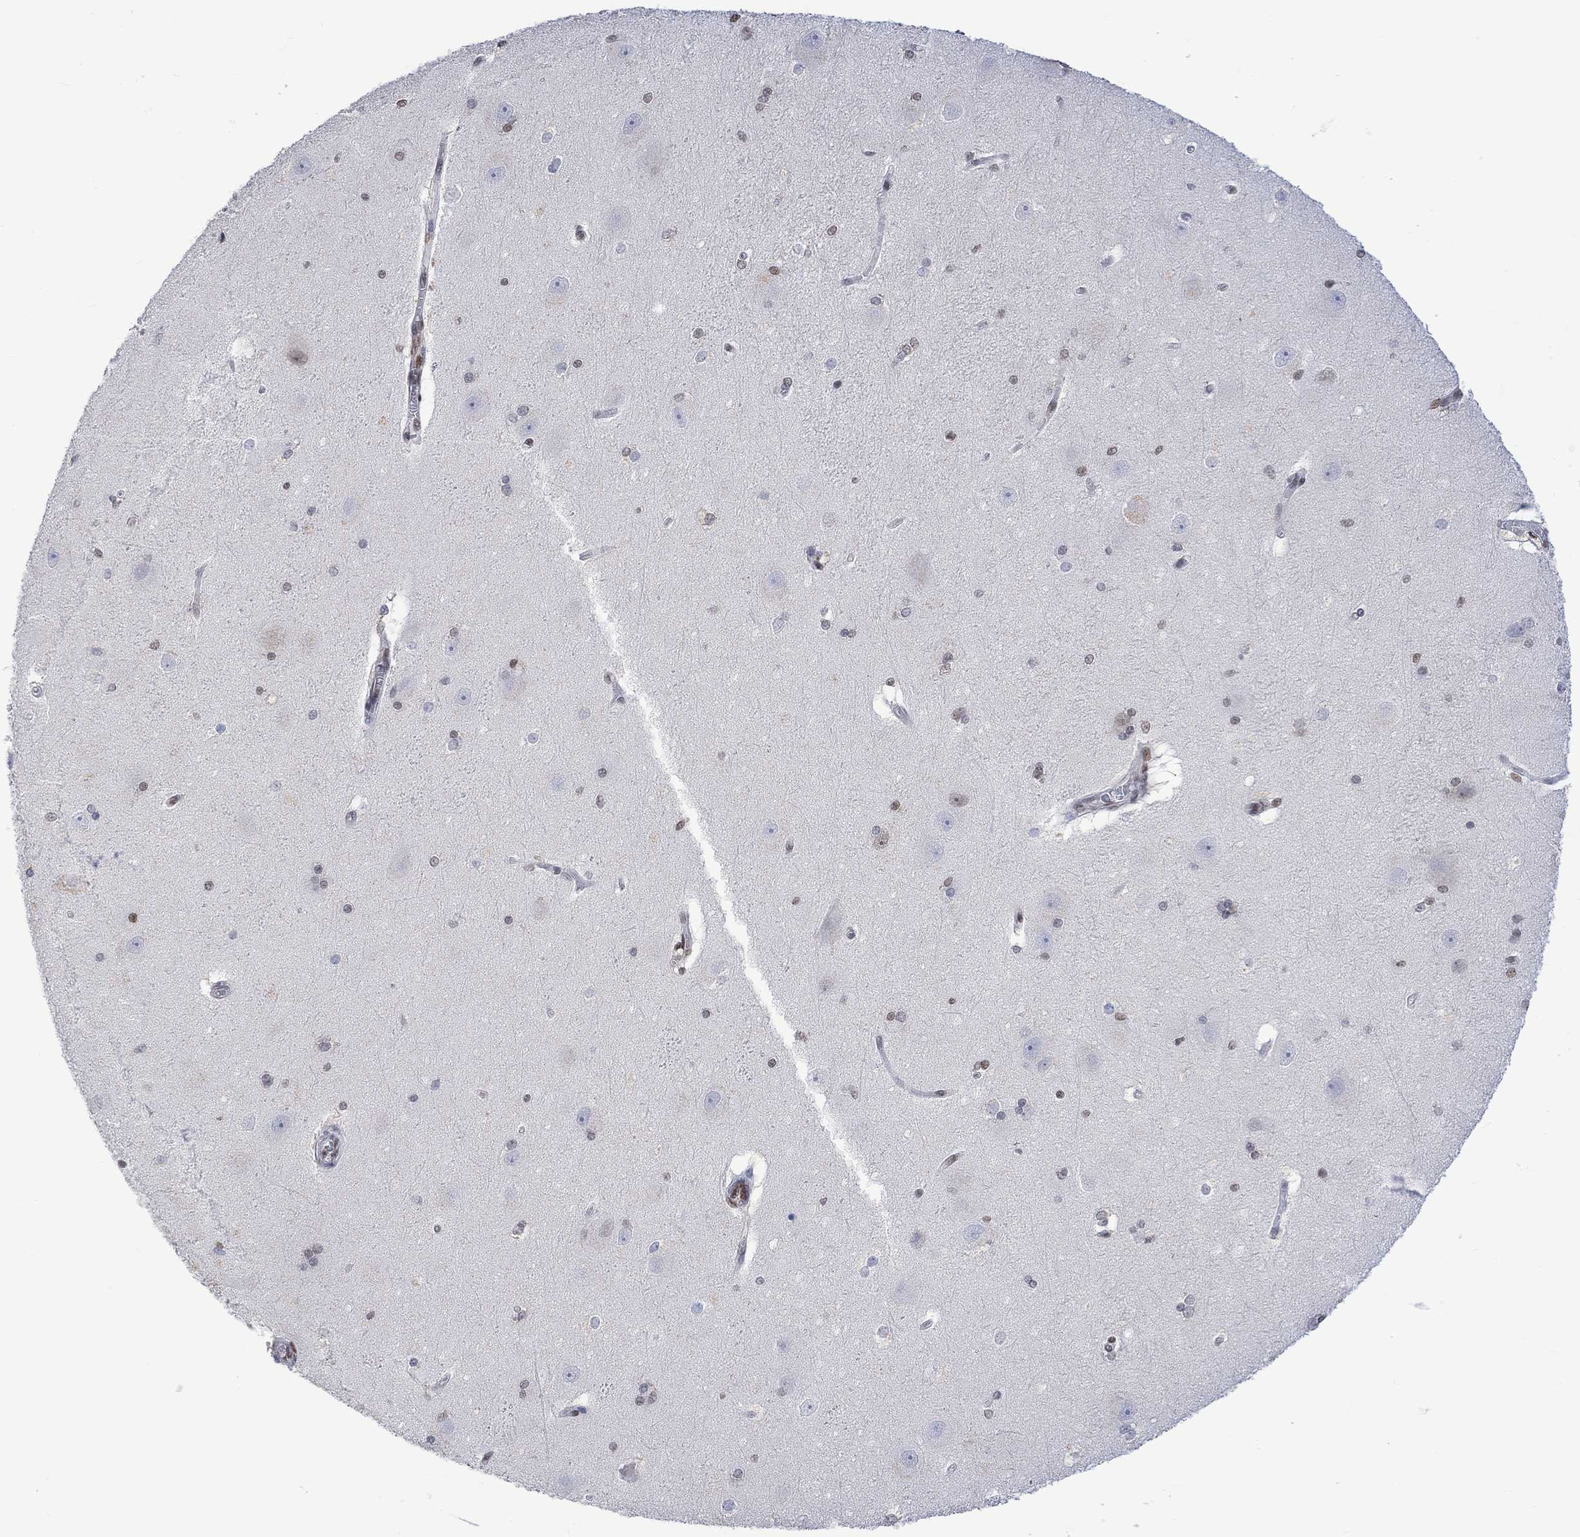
{"staining": {"intensity": "weak", "quantity": "<25%", "location": "nuclear"}, "tissue": "hippocampus", "cell_type": "Glial cells", "image_type": "normal", "snomed": [{"axis": "morphology", "description": "Normal tissue, NOS"}, {"axis": "topography", "description": "Cerebral cortex"}, {"axis": "topography", "description": "Hippocampus"}], "caption": "Glial cells show no significant positivity in benign hippocampus.", "gene": "RAD54L2", "patient": {"sex": "female", "age": 19}}